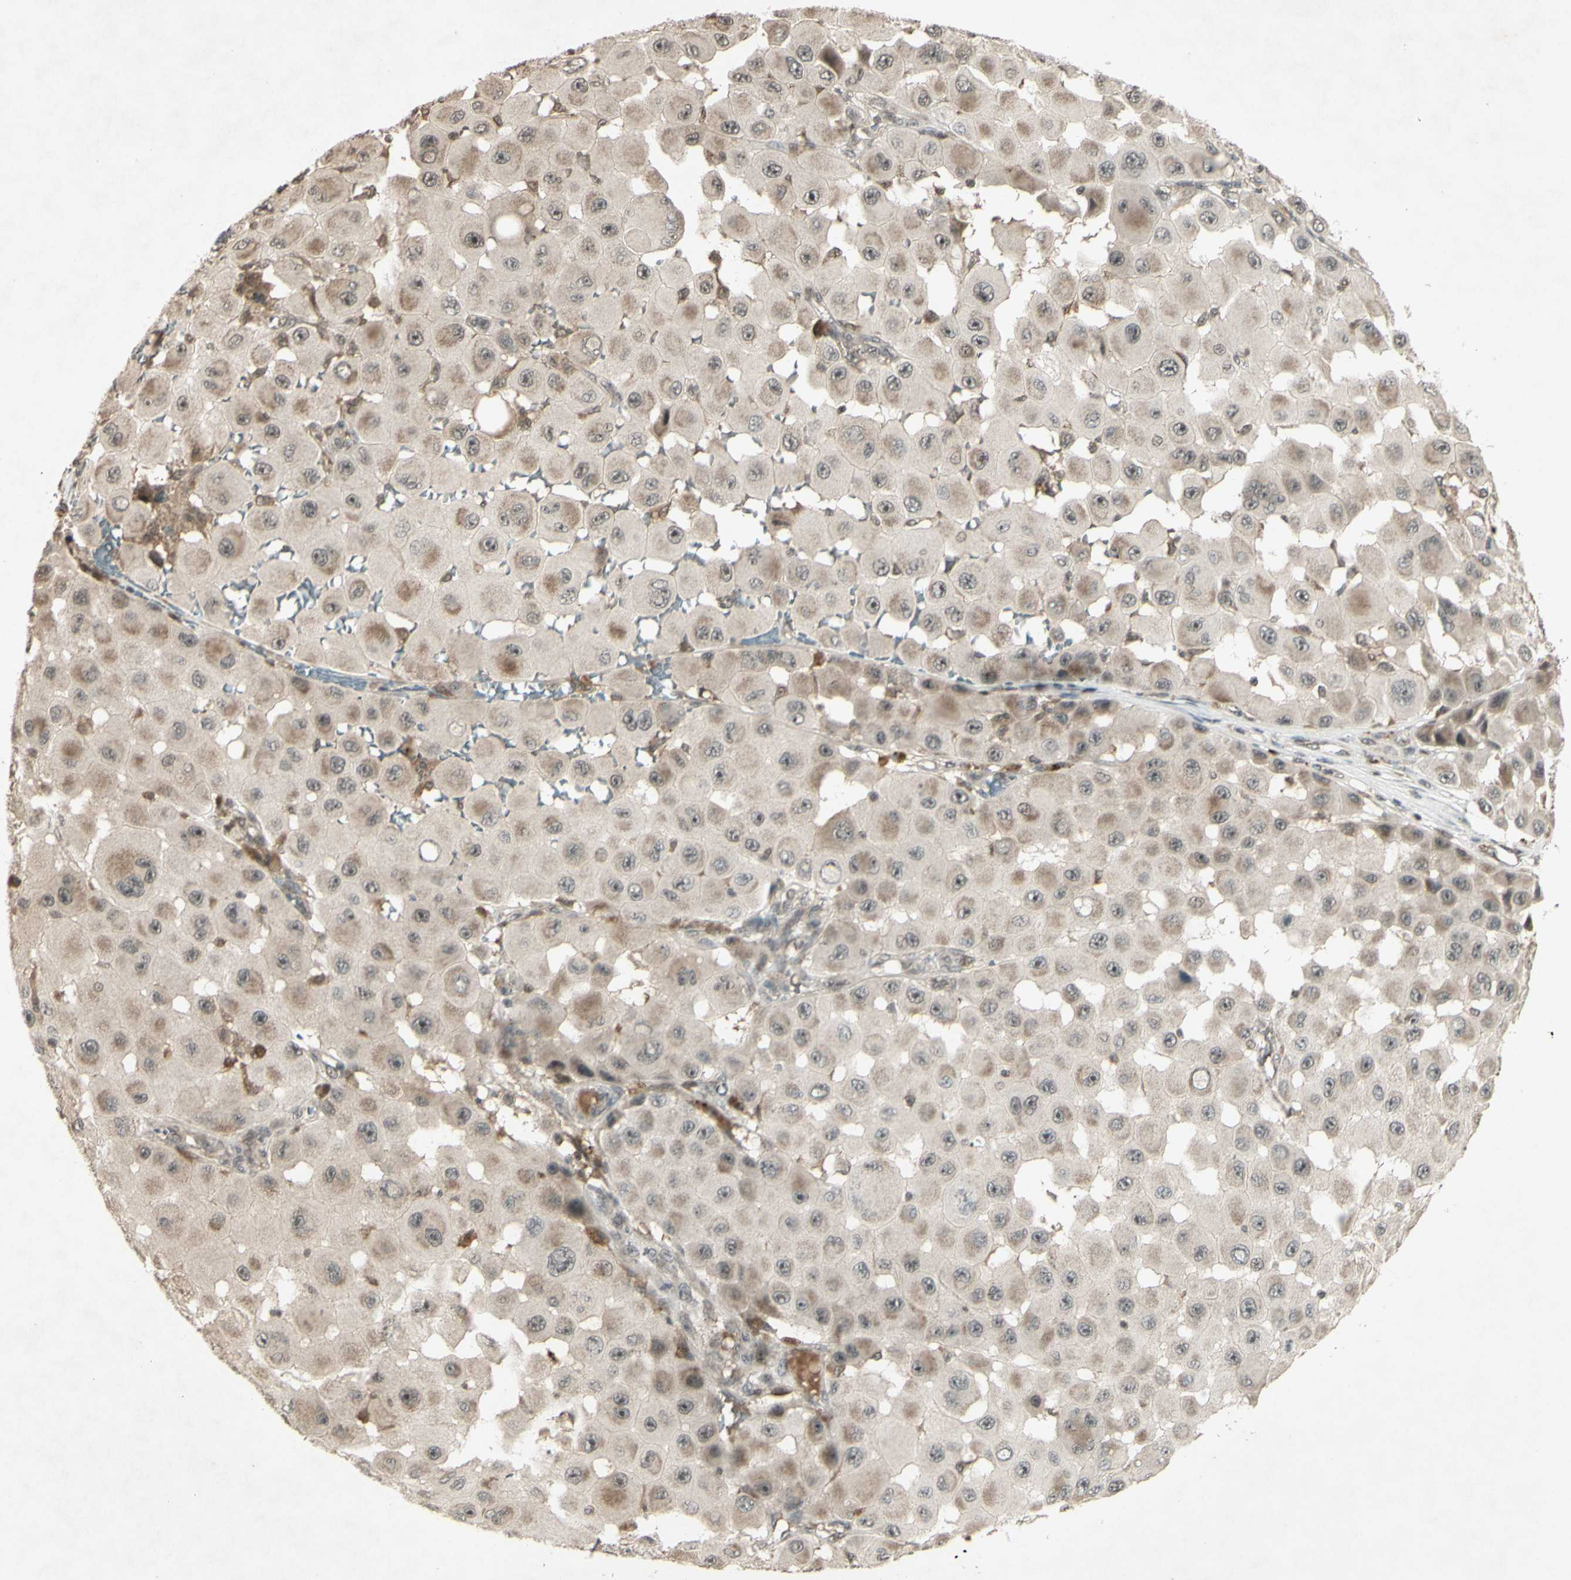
{"staining": {"intensity": "weak", "quantity": "25%-75%", "location": "cytoplasmic/membranous"}, "tissue": "melanoma", "cell_type": "Tumor cells", "image_type": "cancer", "snomed": [{"axis": "morphology", "description": "Malignant melanoma, NOS"}, {"axis": "topography", "description": "Skin"}], "caption": "A brown stain shows weak cytoplasmic/membranous staining of a protein in human melanoma tumor cells. (Brightfield microscopy of DAB IHC at high magnification).", "gene": "BLNK", "patient": {"sex": "female", "age": 81}}